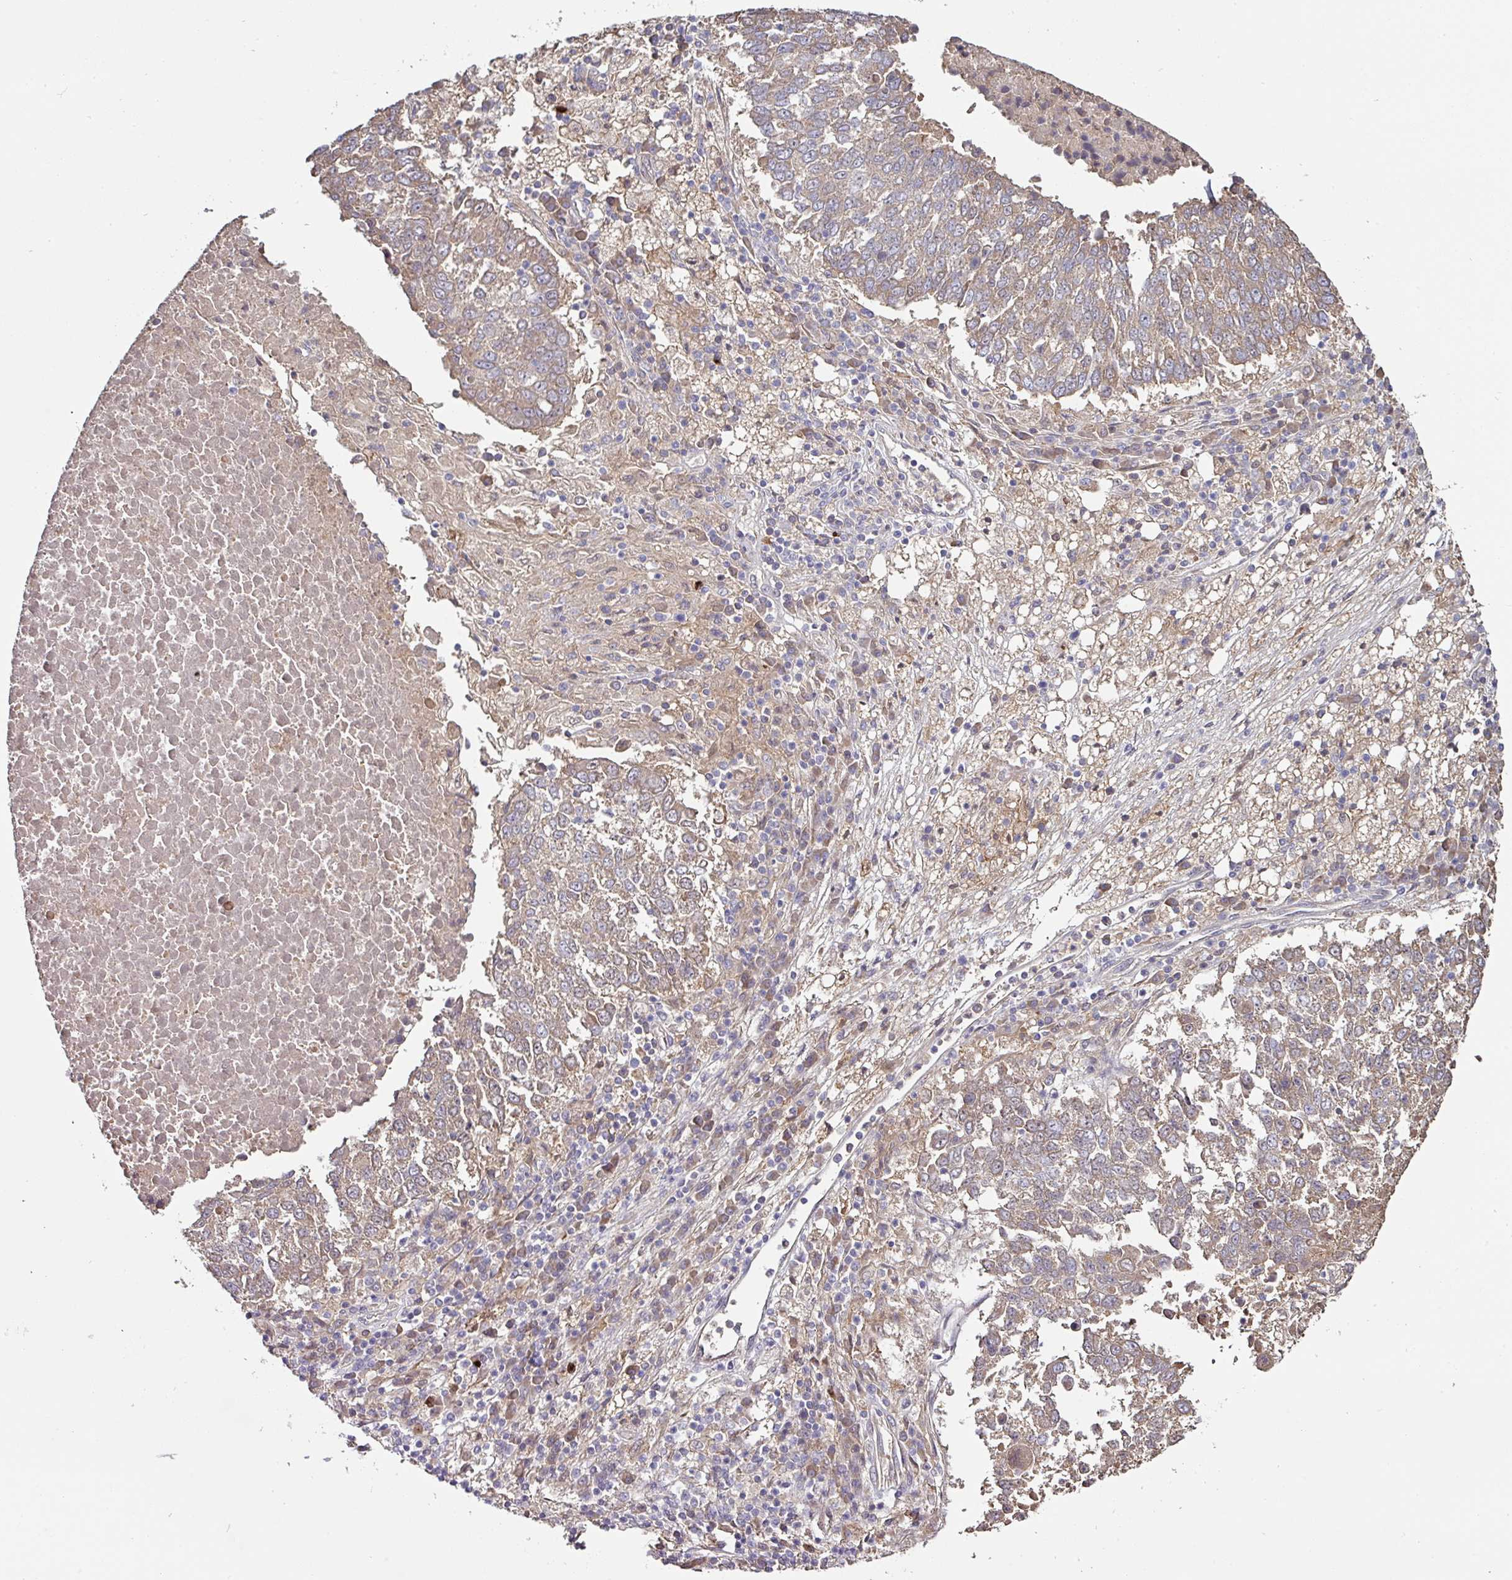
{"staining": {"intensity": "weak", "quantity": ">75%", "location": "cytoplasmic/membranous"}, "tissue": "lung cancer", "cell_type": "Tumor cells", "image_type": "cancer", "snomed": [{"axis": "morphology", "description": "Squamous cell carcinoma, NOS"}, {"axis": "topography", "description": "Lung"}], "caption": "High-magnification brightfield microscopy of lung cancer stained with DAB (brown) and counterstained with hematoxylin (blue). tumor cells exhibit weak cytoplasmic/membranous expression is present in approximately>75% of cells.", "gene": "CTDSP2", "patient": {"sex": "male", "age": 73}}